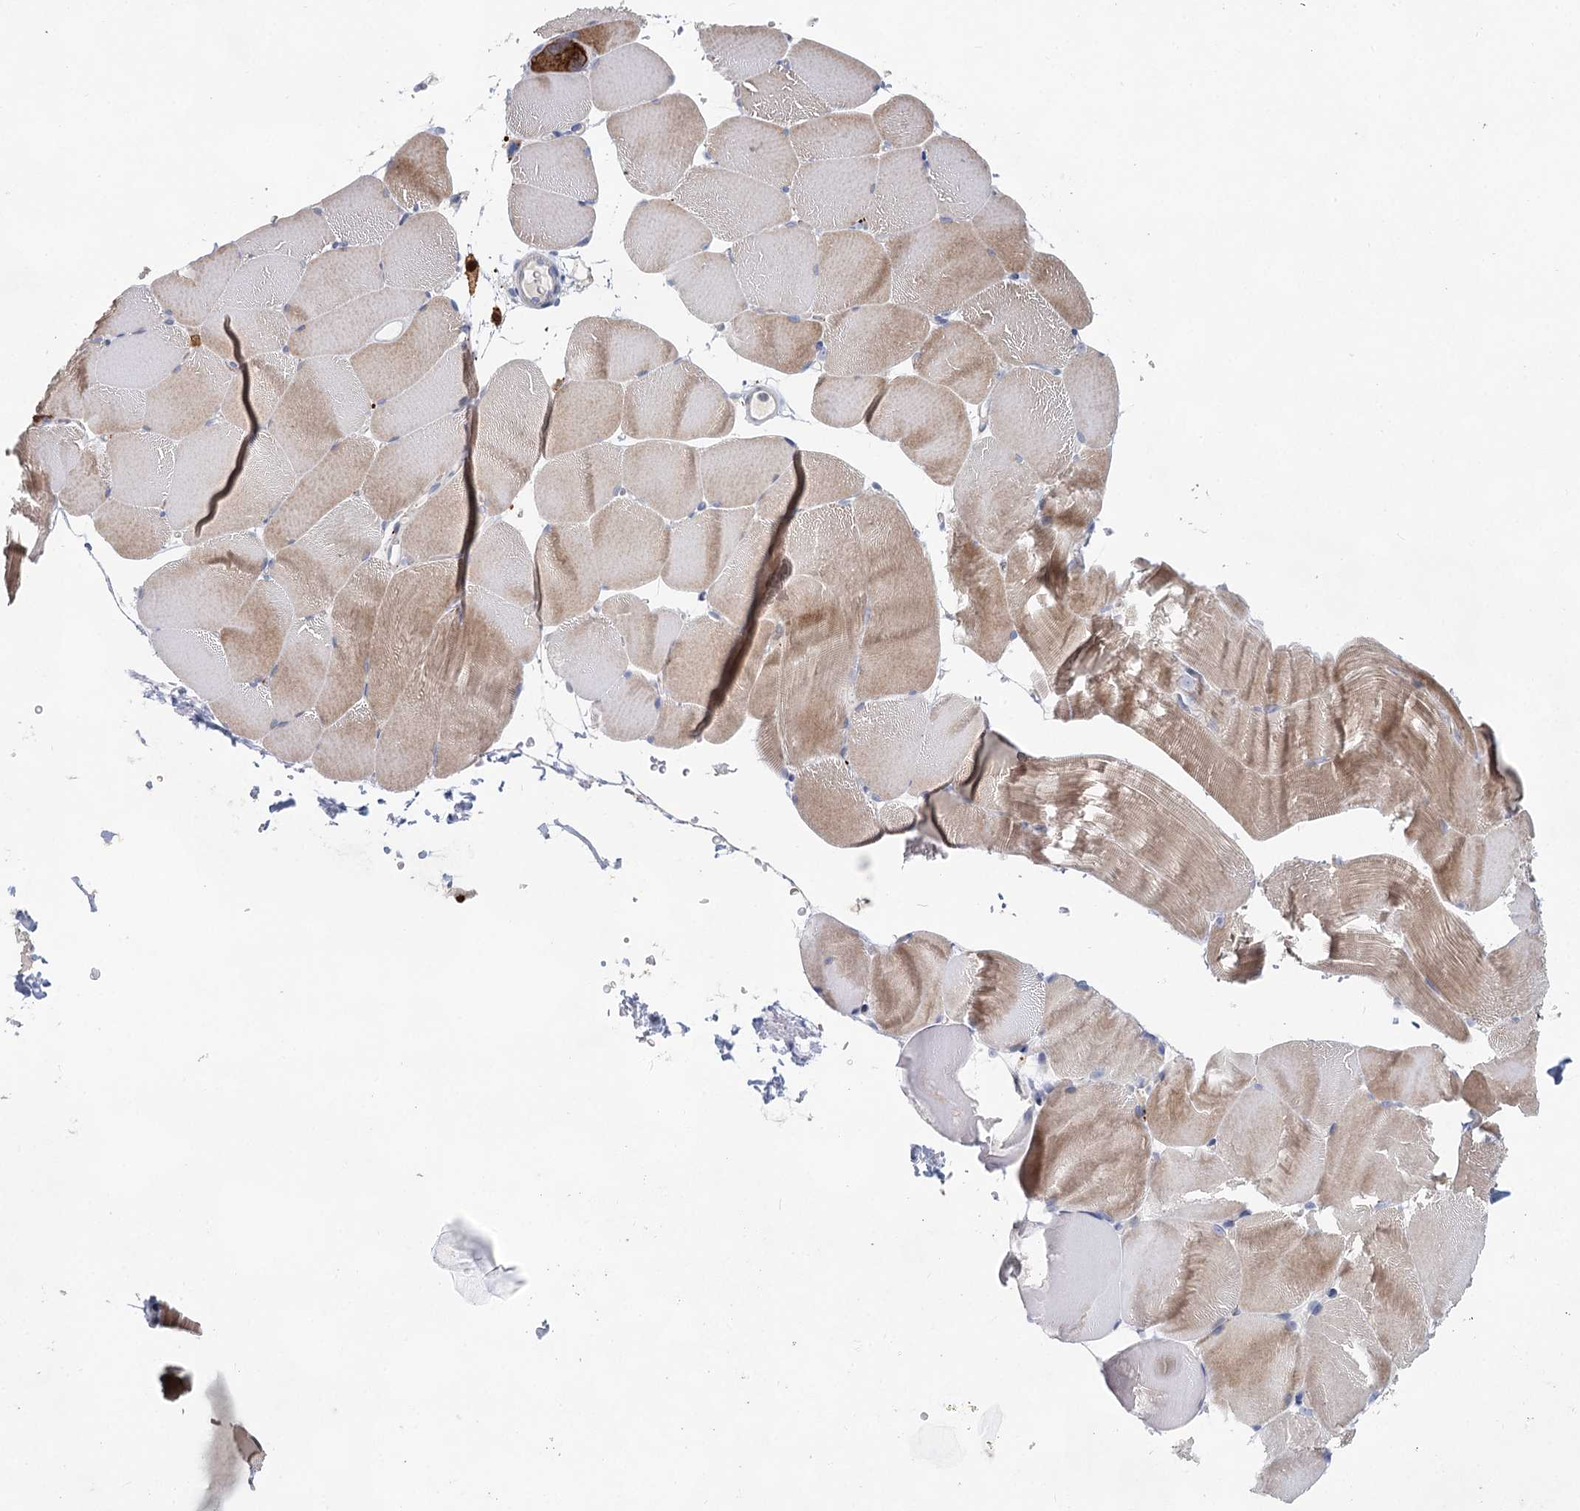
{"staining": {"intensity": "moderate", "quantity": ">75%", "location": "cytoplasmic/membranous"}, "tissue": "skeletal muscle", "cell_type": "Myocytes", "image_type": "normal", "snomed": [{"axis": "morphology", "description": "Normal tissue, NOS"}, {"axis": "topography", "description": "Skeletal muscle"}, {"axis": "topography", "description": "Parathyroid gland"}], "caption": "High-power microscopy captured an immunohistochemistry photomicrograph of benign skeletal muscle, revealing moderate cytoplasmic/membranous staining in approximately >75% of myocytes.", "gene": "SLC19A3", "patient": {"sex": "female", "age": 37}}